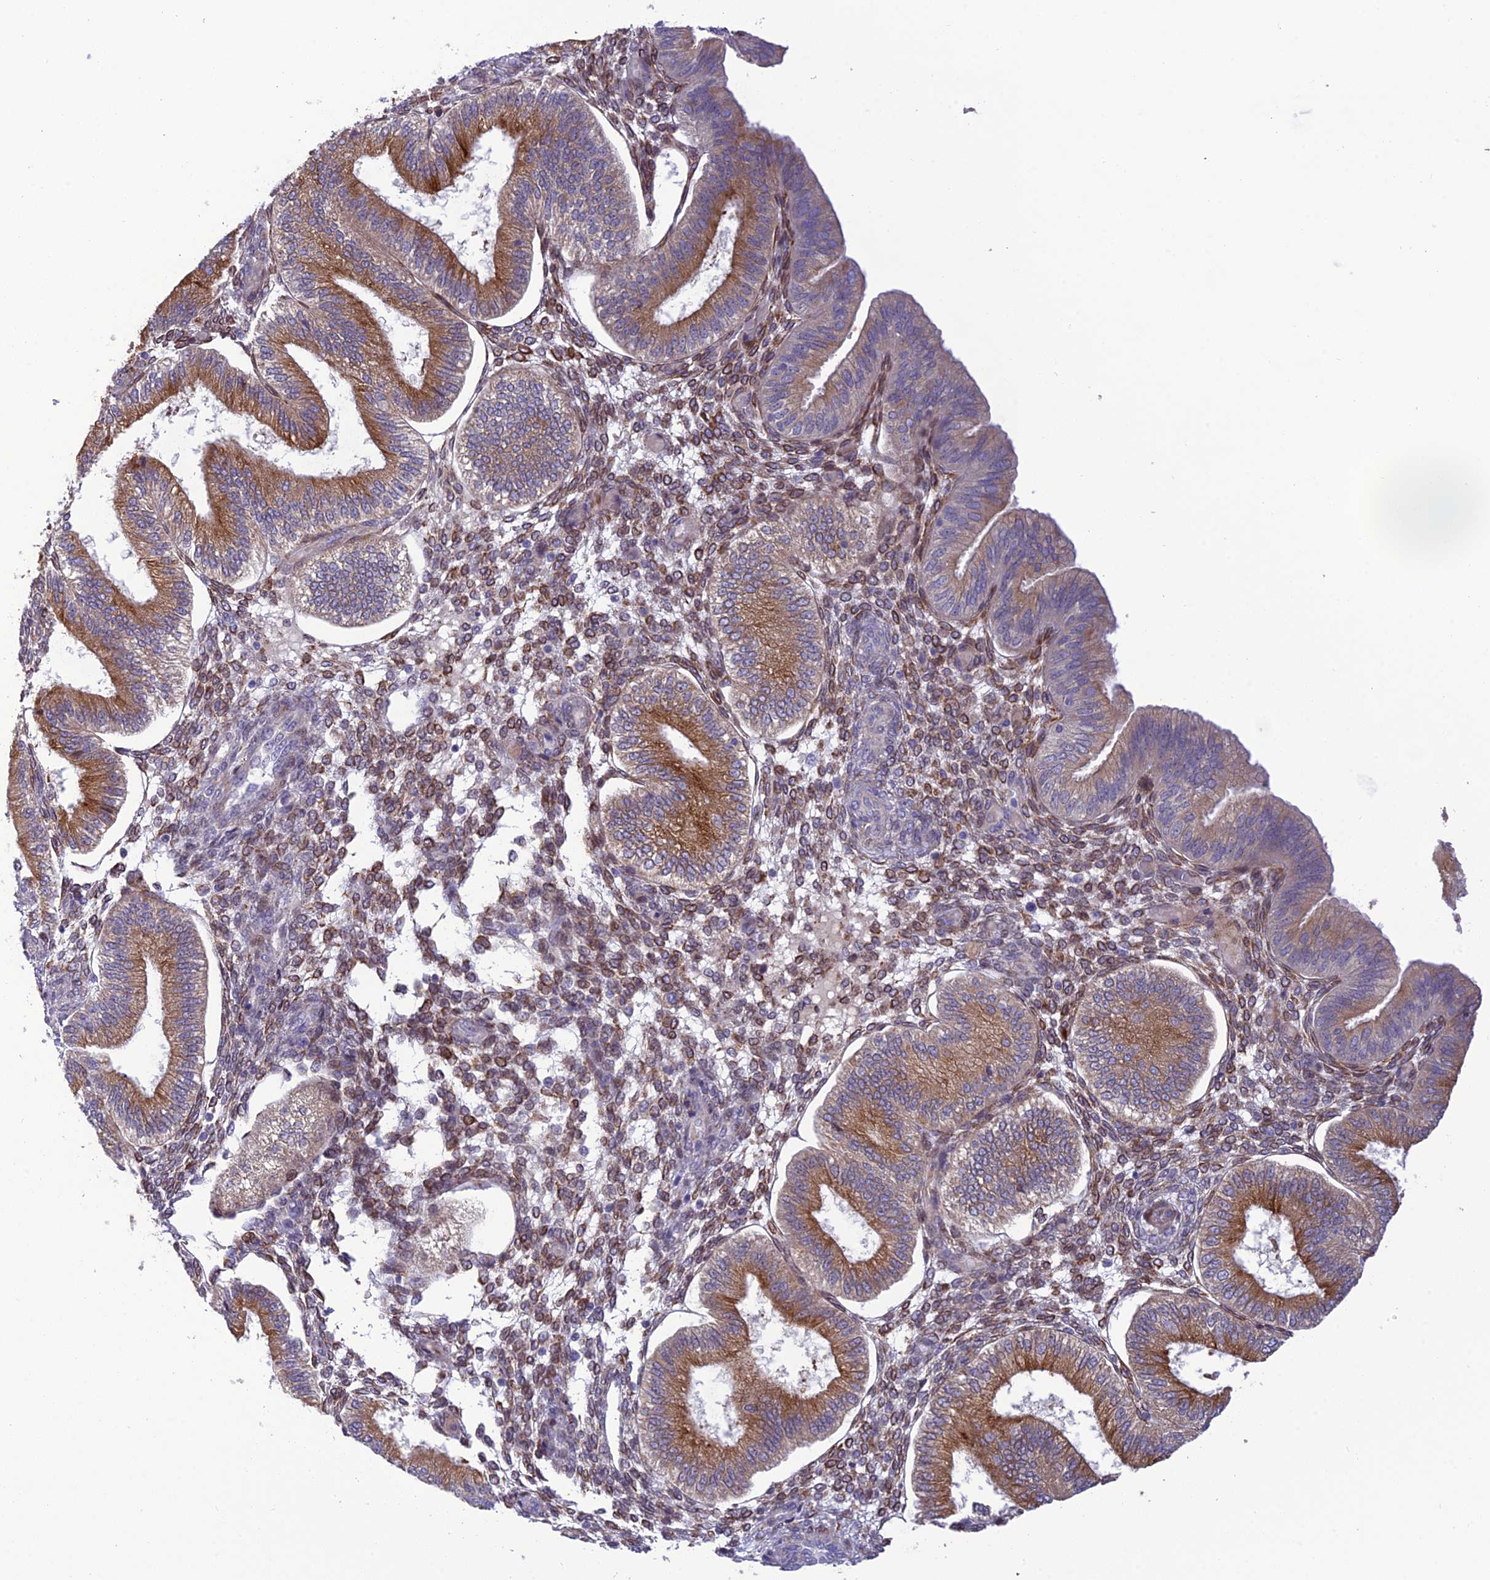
{"staining": {"intensity": "strong", "quantity": "25%-75%", "location": "cytoplasmic/membranous"}, "tissue": "endometrium", "cell_type": "Cells in endometrial stroma", "image_type": "normal", "snomed": [{"axis": "morphology", "description": "Normal tissue, NOS"}, {"axis": "topography", "description": "Endometrium"}], "caption": "Endometrium was stained to show a protein in brown. There is high levels of strong cytoplasmic/membranous expression in about 25%-75% of cells in endometrial stroma.", "gene": "JMY", "patient": {"sex": "female", "age": 39}}